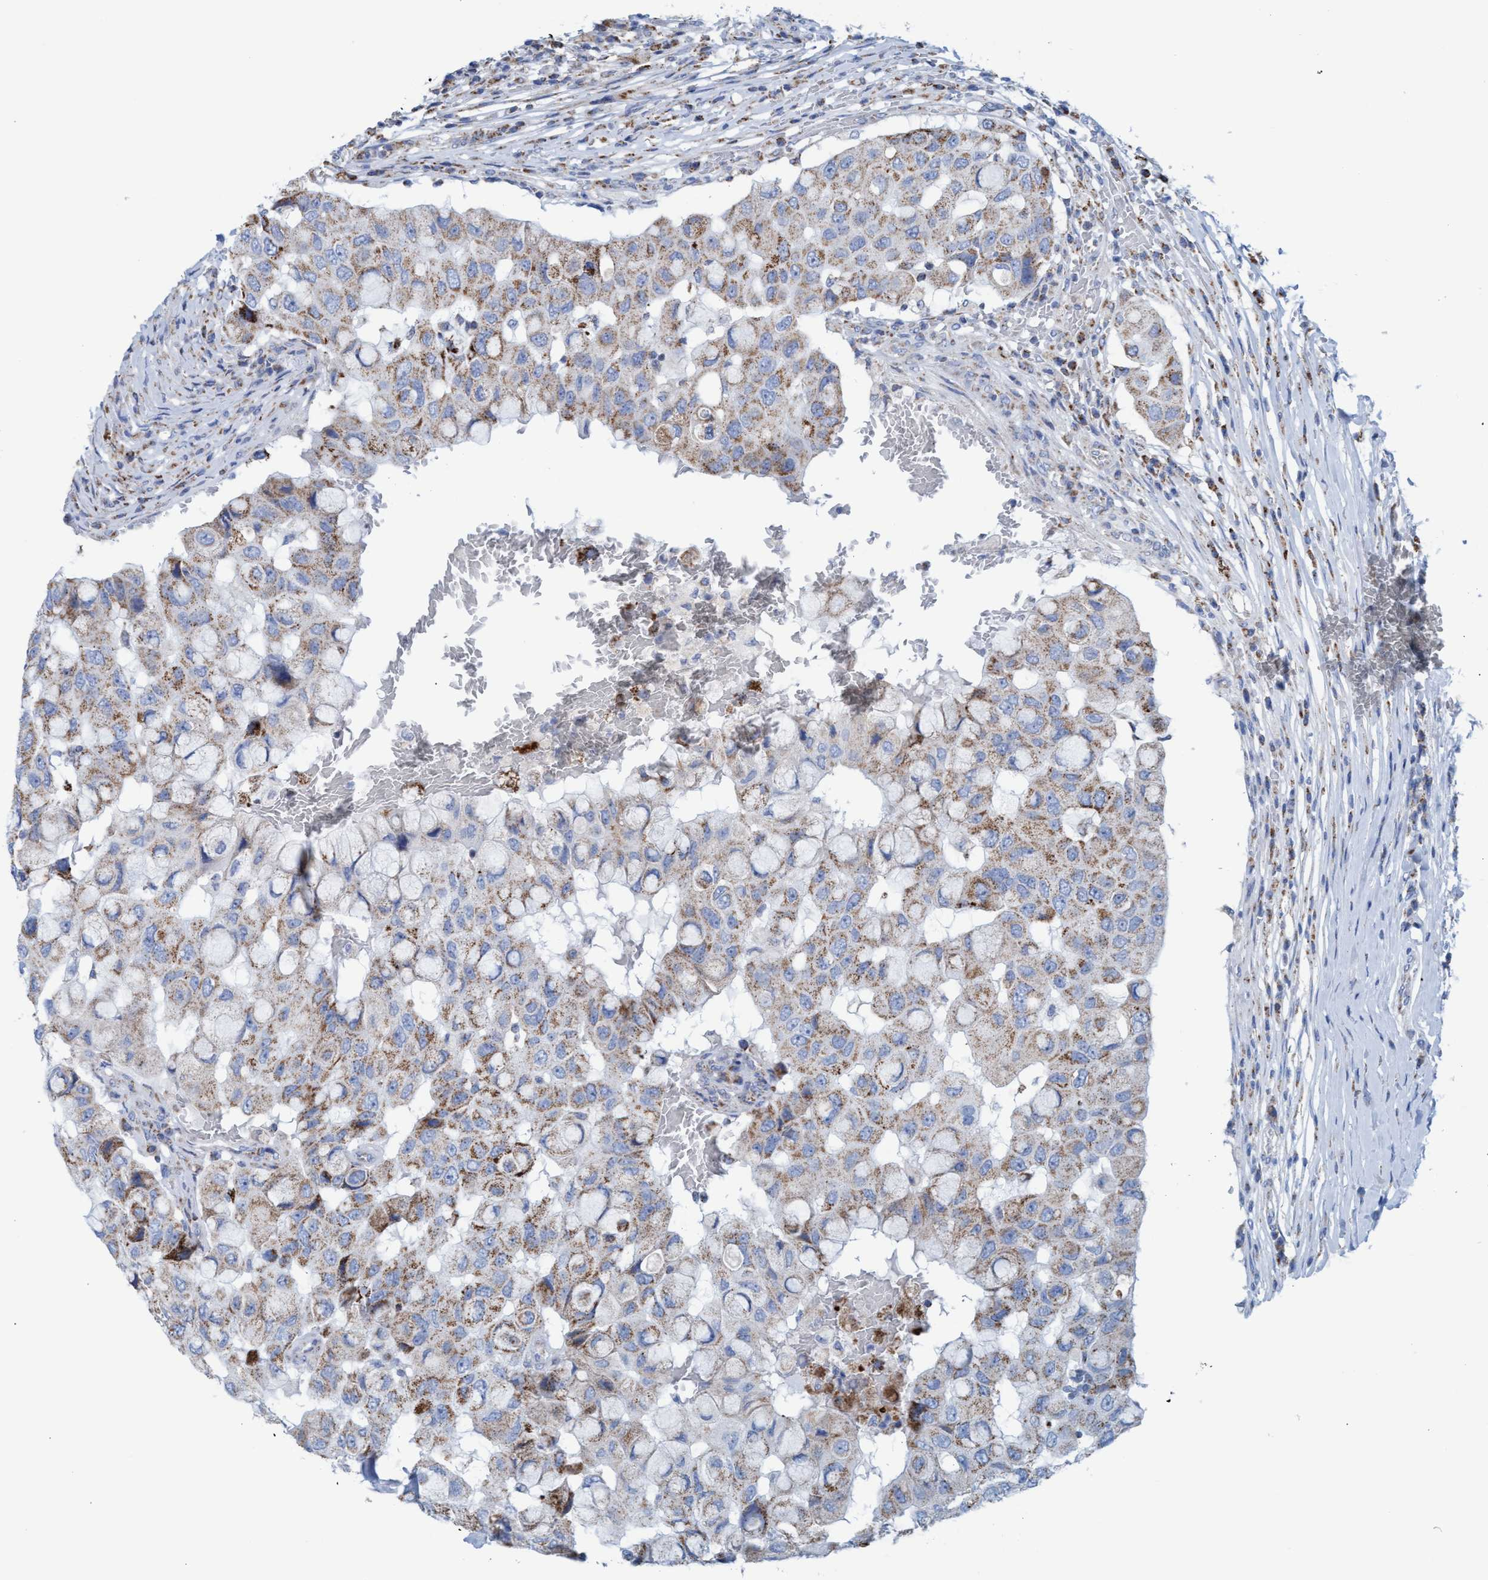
{"staining": {"intensity": "moderate", "quantity": ">75%", "location": "cytoplasmic/membranous"}, "tissue": "breast cancer", "cell_type": "Tumor cells", "image_type": "cancer", "snomed": [{"axis": "morphology", "description": "Duct carcinoma"}, {"axis": "topography", "description": "Breast"}], "caption": "A photomicrograph showing moderate cytoplasmic/membranous expression in about >75% of tumor cells in breast cancer (invasive ductal carcinoma), as visualized by brown immunohistochemical staining.", "gene": "GGA3", "patient": {"sex": "female", "age": 27}}